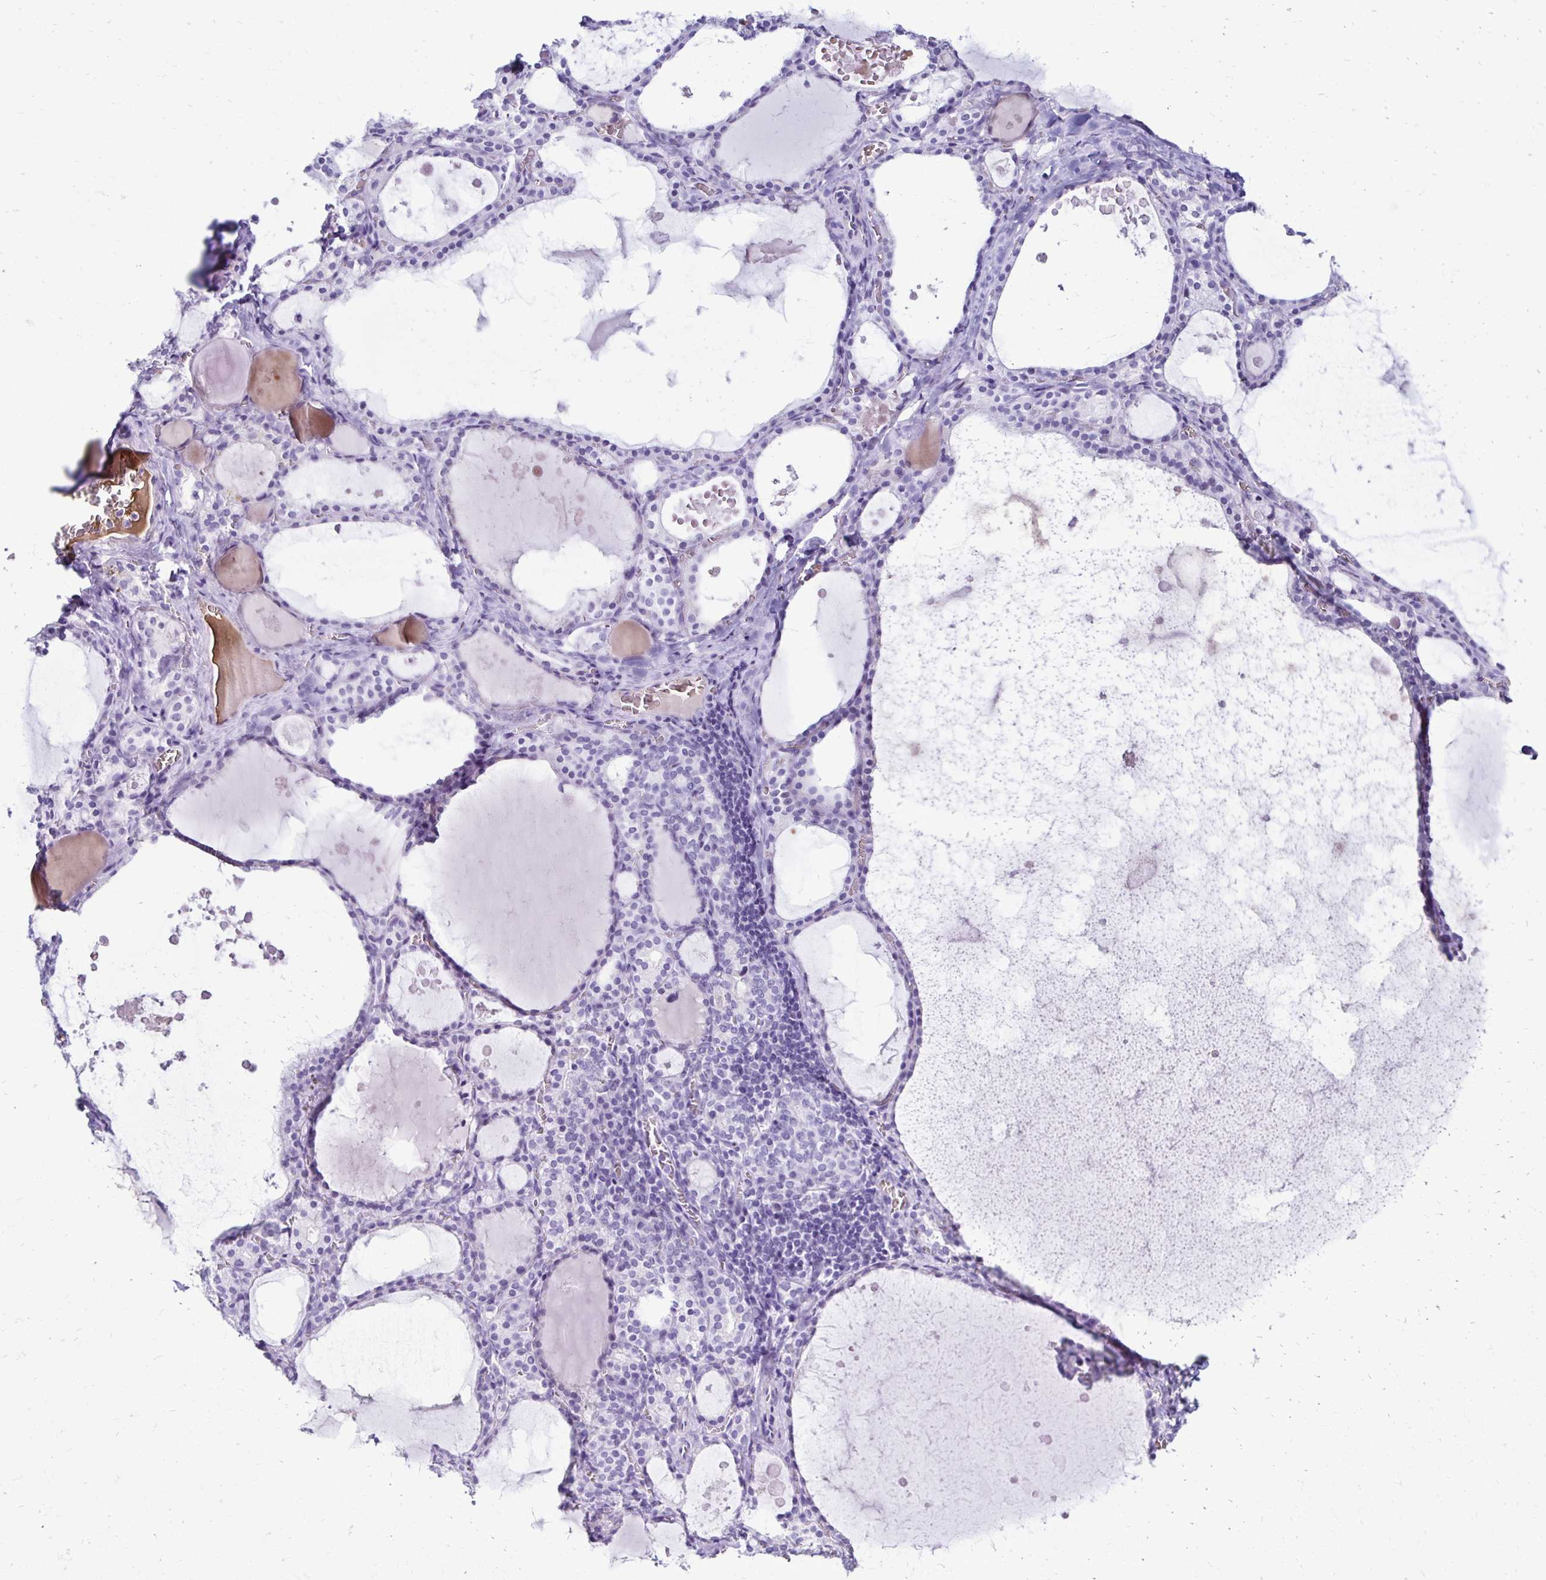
{"staining": {"intensity": "negative", "quantity": "none", "location": "none"}, "tissue": "thyroid gland", "cell_type": "Glandular cells", "image_type": "normal", "snomed": [{"axis": "morphology", "description": "Normal tissue, NOS"}, {"axis": "topography", "description": "Thyroid gland"}], "caption": "The IHC histopathology image has no significant positivity in glandular cells of thyroid gland.", "gene": "RHBDL3", "patient": {"sex": "male", "age": 56}}